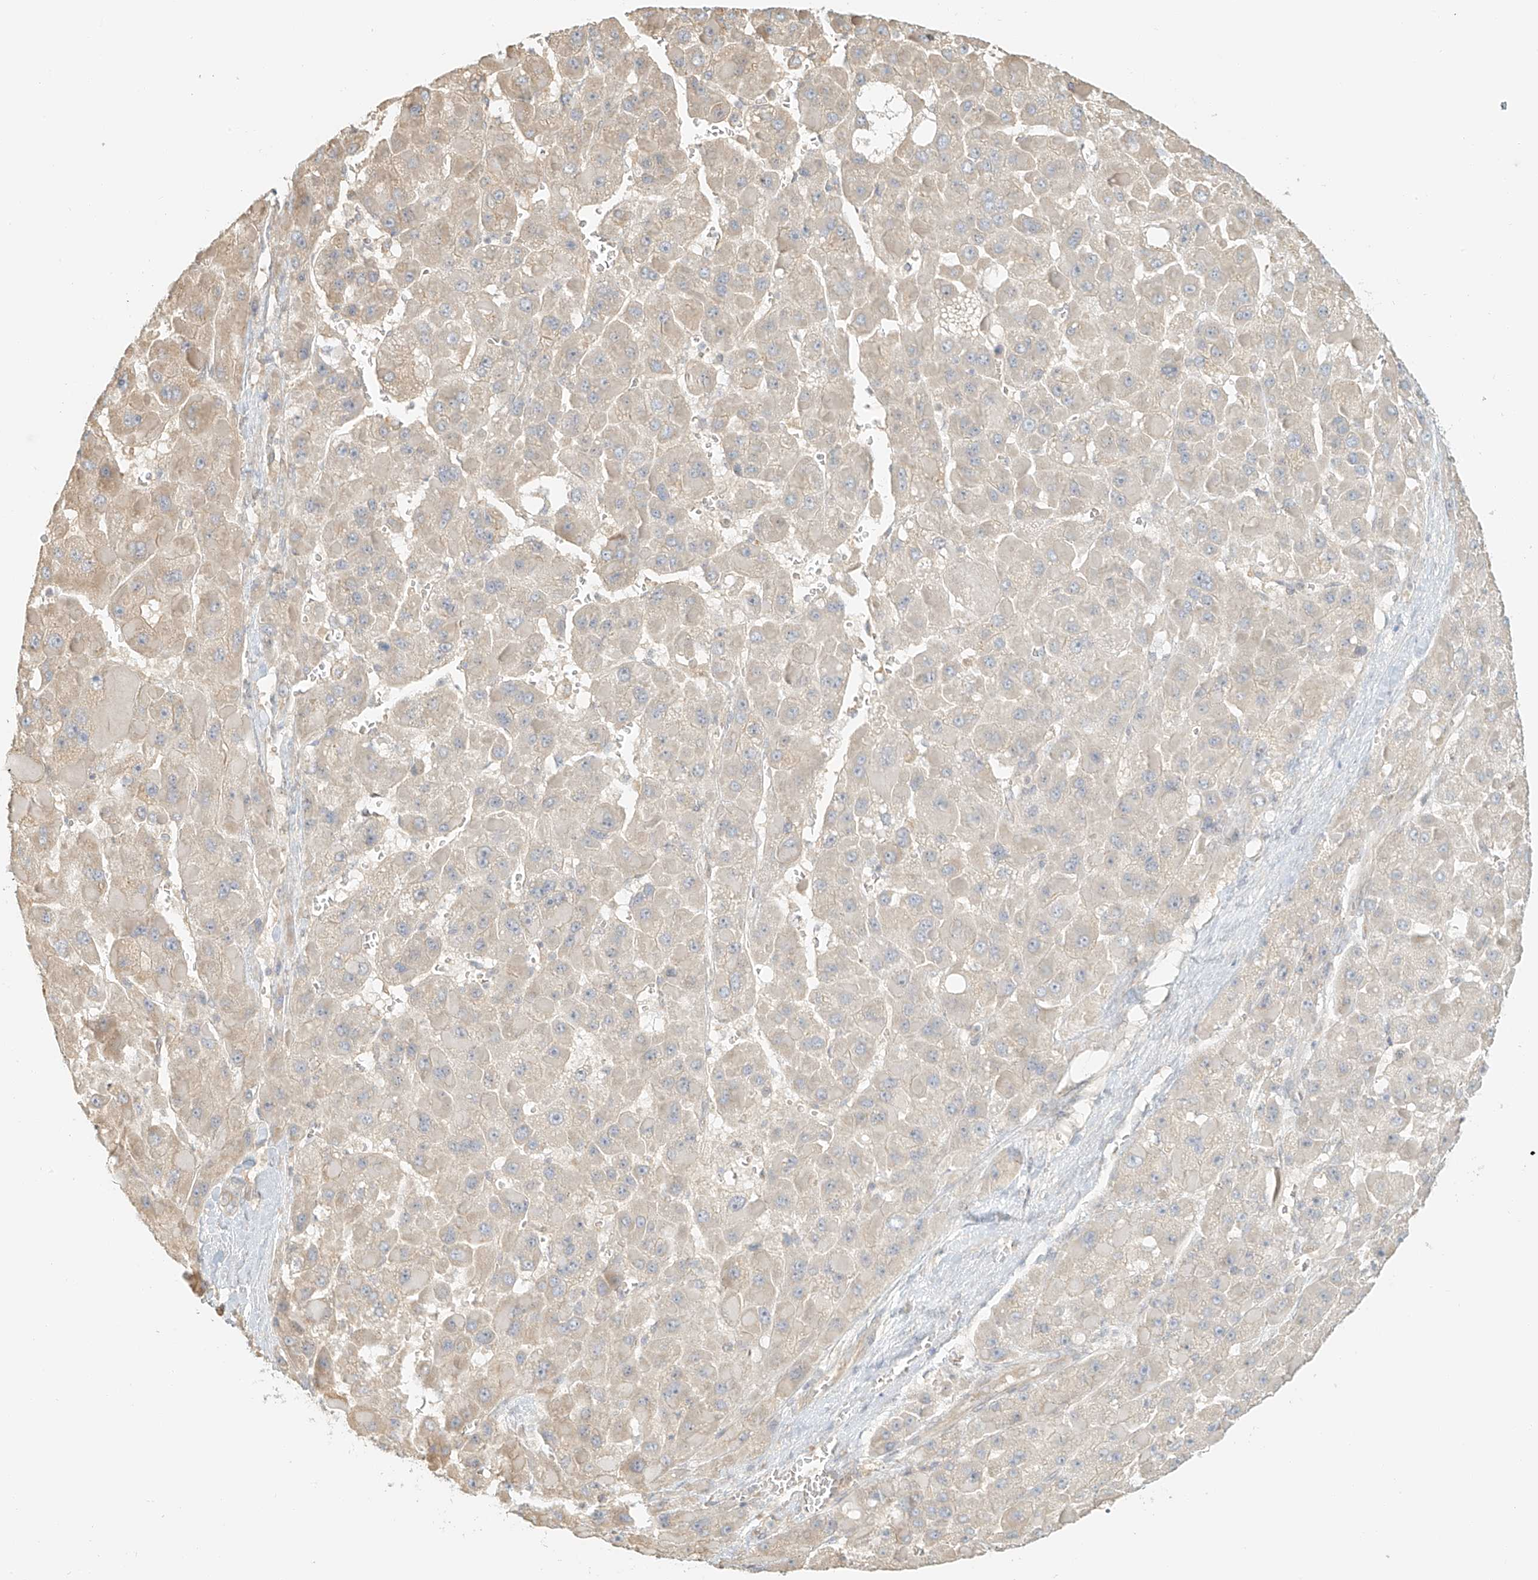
{"staining": {"intensity": "negative", "quantity": "none", "location": "none"}, "tissue": "liver cancer", "cell_type": "Tumor cells", "image_type": "cancer", "snomed": [{"axis": "morphology", "description": "Carcinoma, Hepatocellular, NOS"}, {"axis": "topography", "description": "Liver"}], "caption": "This is a histopathology image of immunohistochemistry (IHC) staining of liver cancer, which shows no positivity in tumor cells. (DAB immunohistochemistry with hematoxylin counter stain).", "gene": "UPK1B", "patient": {"sex": "female", "age": 73}}